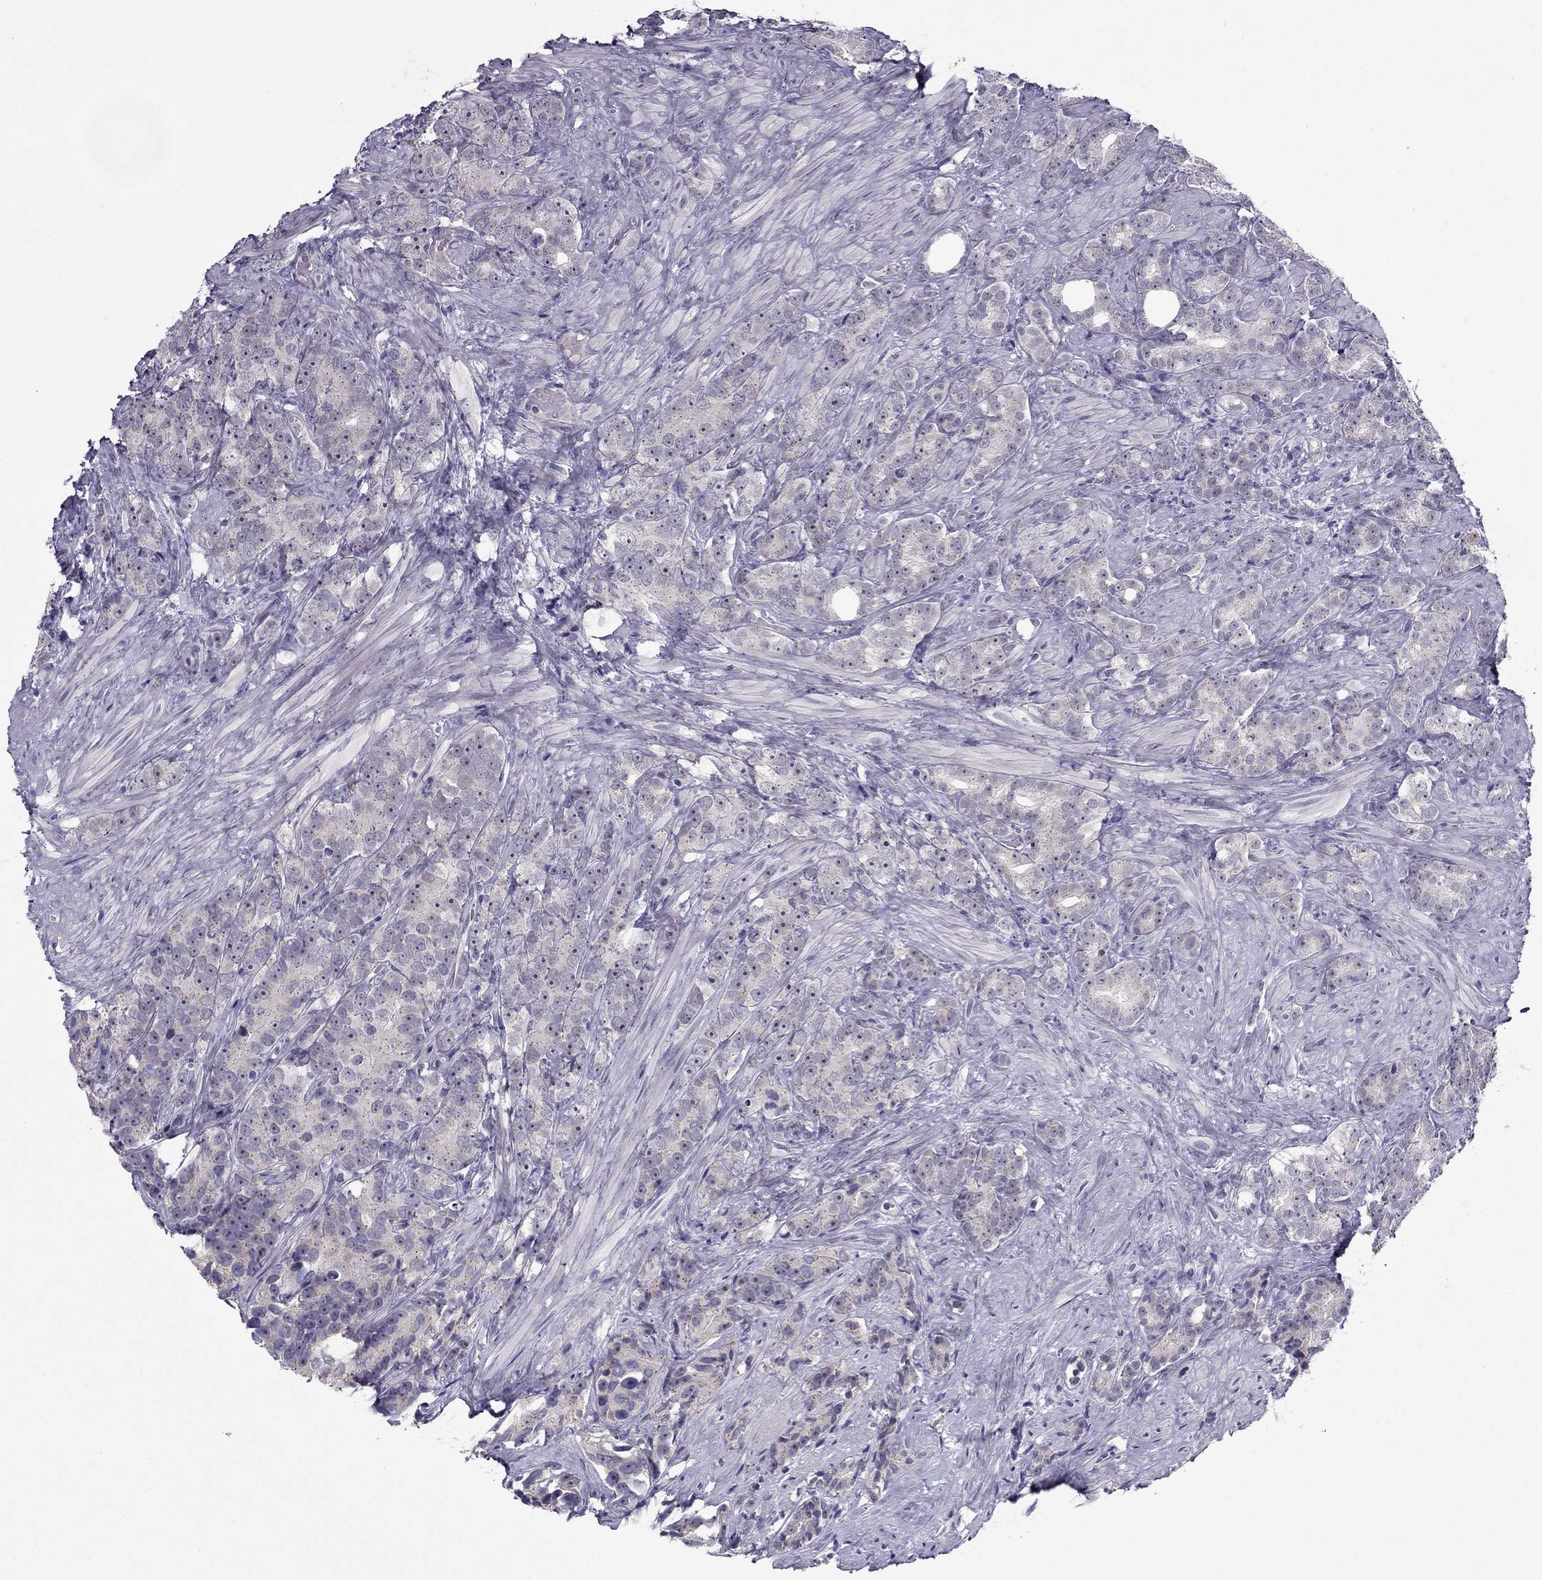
{"staining": {"intensity": "weak", "quantity": "<25%", "location": "nuclear"}, "tissue": "prostate cancer", "cell_type": "Tumor cells", "image_type": "cancer", "snomed": [{"axis": "morphology", "description": "Adenocarcinoma, High grade"}, {"axis": "topography", "description": "Prostate"}], "caption": "High power microscopy histopathology image of an immunohistochemistry (IHC) photomicrograph of prostate cancer, revealing no significant expression in tumor cells.", "gene": "MYBPH", "patient": {"sex": "male", "age": 90}}